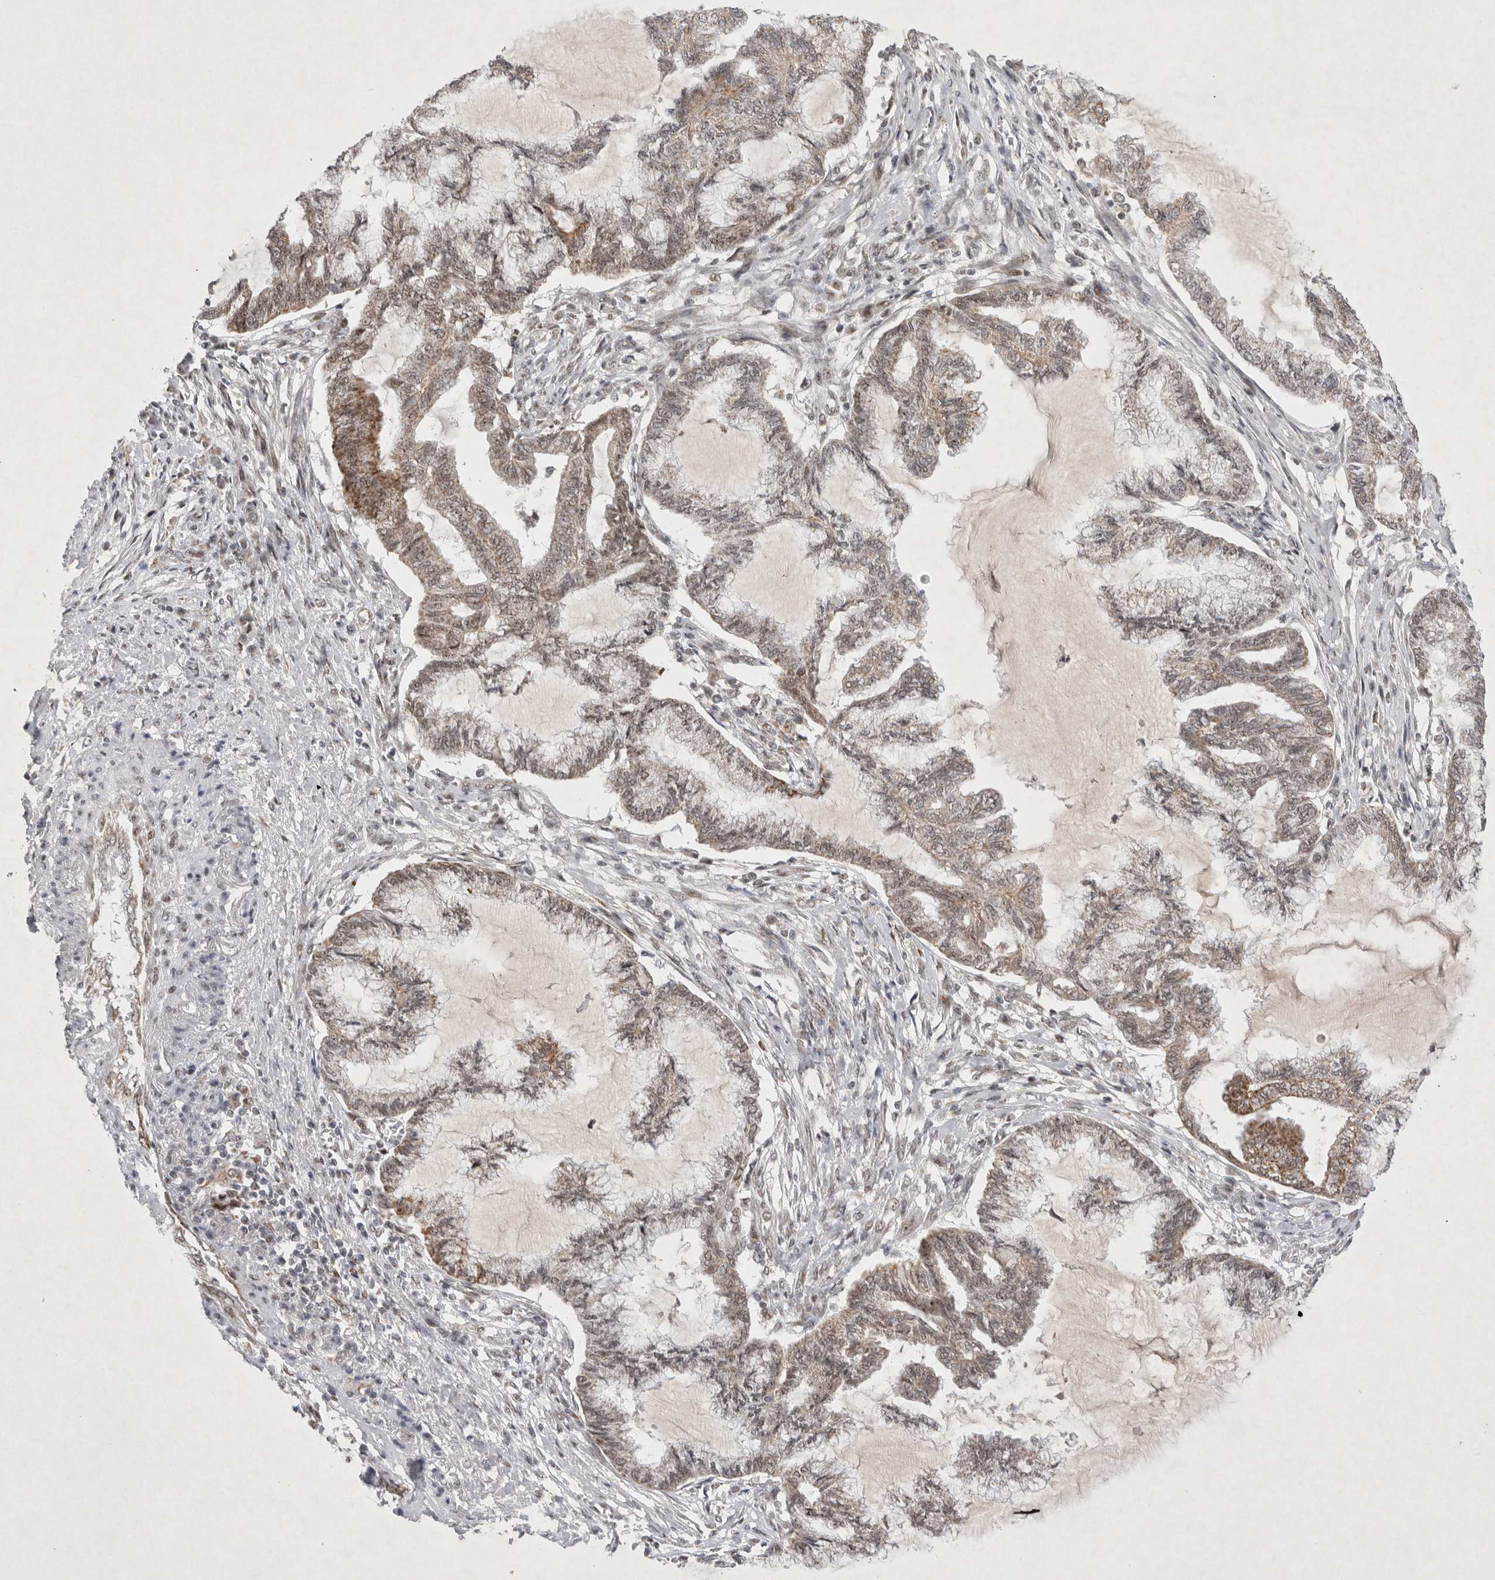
{"staining": {"intensity": "weak", "quantity": ">75%", "location": "nuclear"}, "tissue": "endometrial cancer", "cell_type": "Tumor cells", "image_type": "cancer", "snomed": [{"axis": "morphology", "description": "Adenocarcinoma, NOS"}, {"axis": "topography", "description": "Endometrium"}], "caption": "Tumor cells demonstrate low levels of weak nuclear positivity in approximately >75% of cells in endometrial adenocarcinoma.", "gene": "MRPL37", "patient": {"sex": "female", "age": 86}}